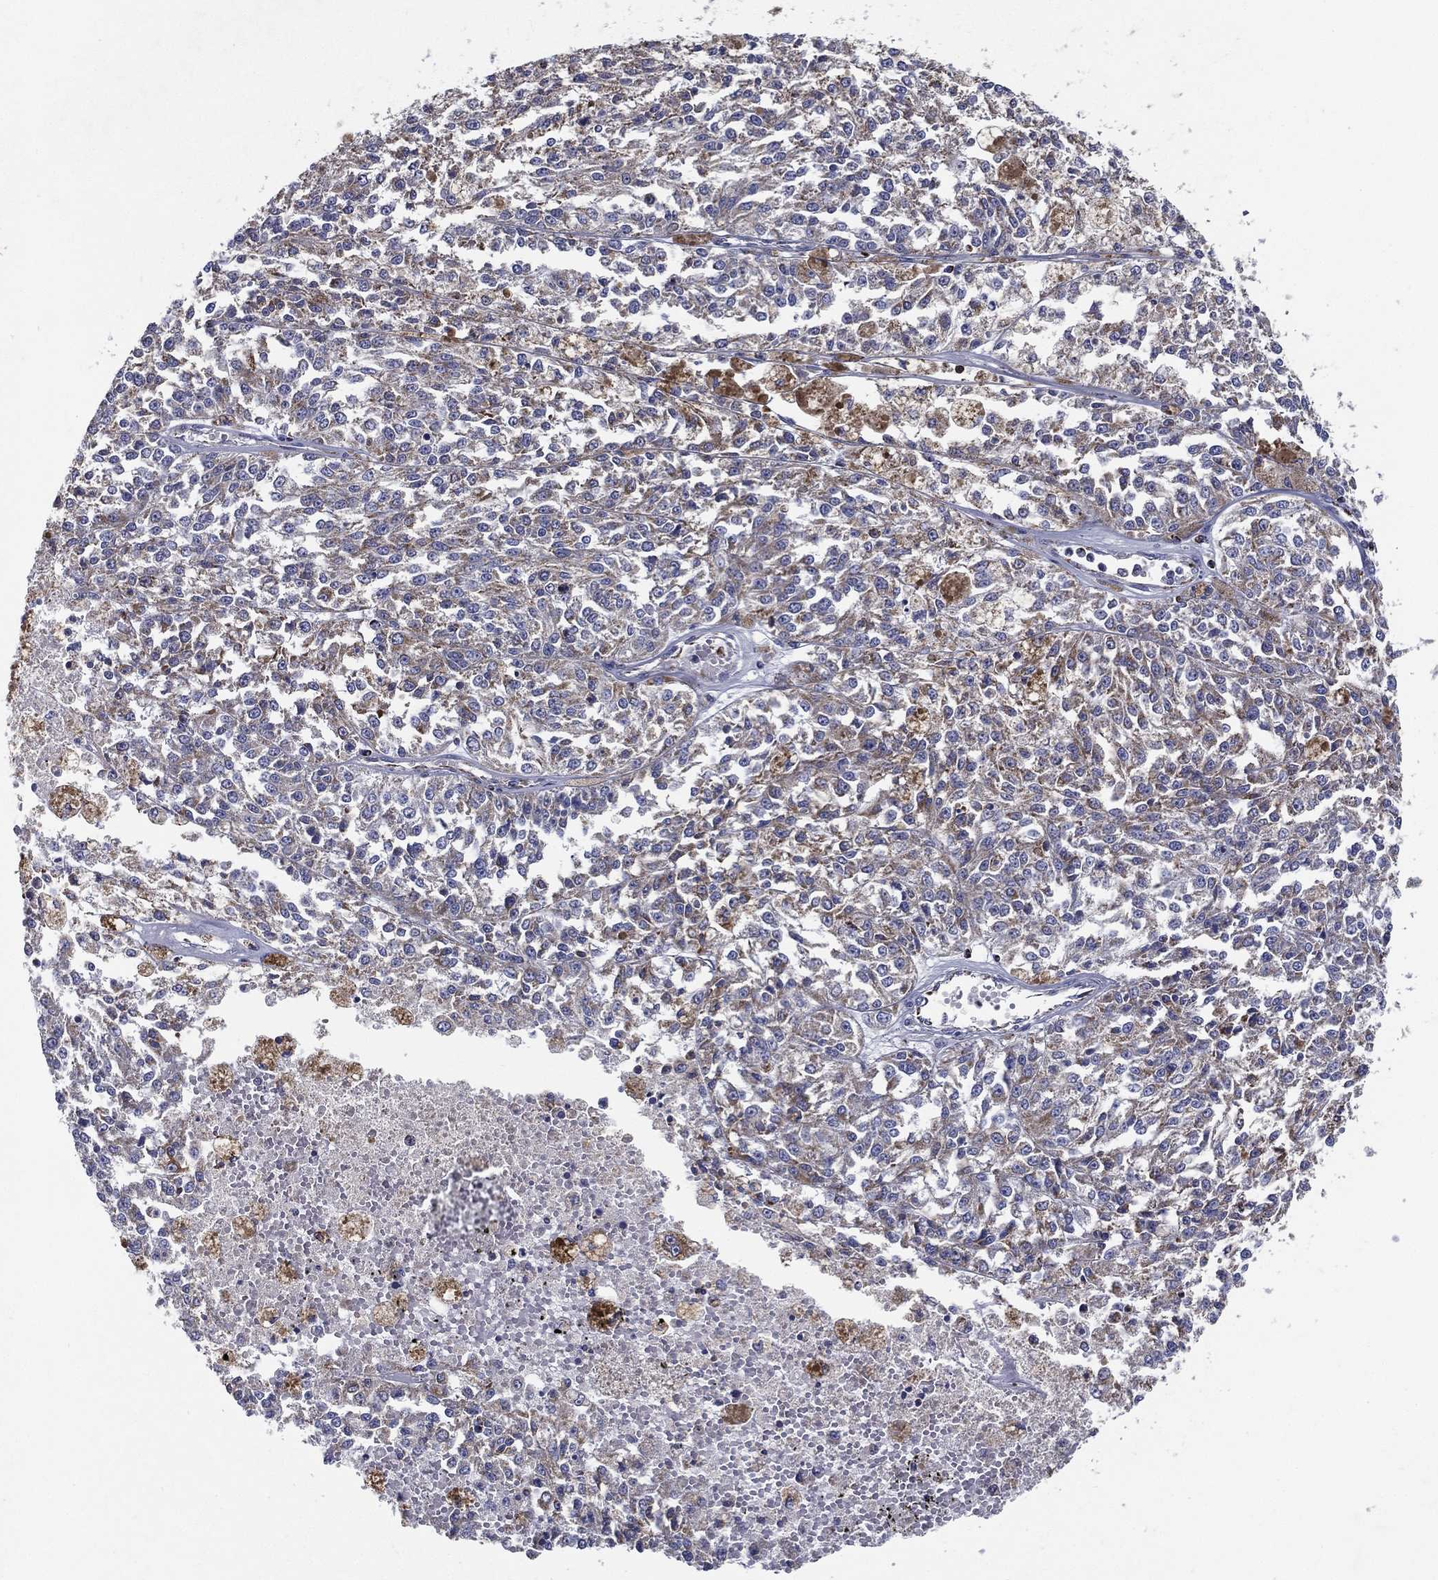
{"staining": {"intensity": "weak", "quantity": "<25%", "location": "cytoplasmic/membranous"}, "tissue": "melanoma", "cell_type": "Tumor cells", "image_type": "cancer", "snomed": [{"axis": "morphology", "description": "Malignant melanoma, Metastatic site"}, {"axis": "topography", "description": "Lymph node"}], "caption": "This is an immunohistochemistry histopathology image of melanoma. There is no positivity in tumor cells.", "gene": "SFXN1", "patient": {"sex": "female", "age": 64}}